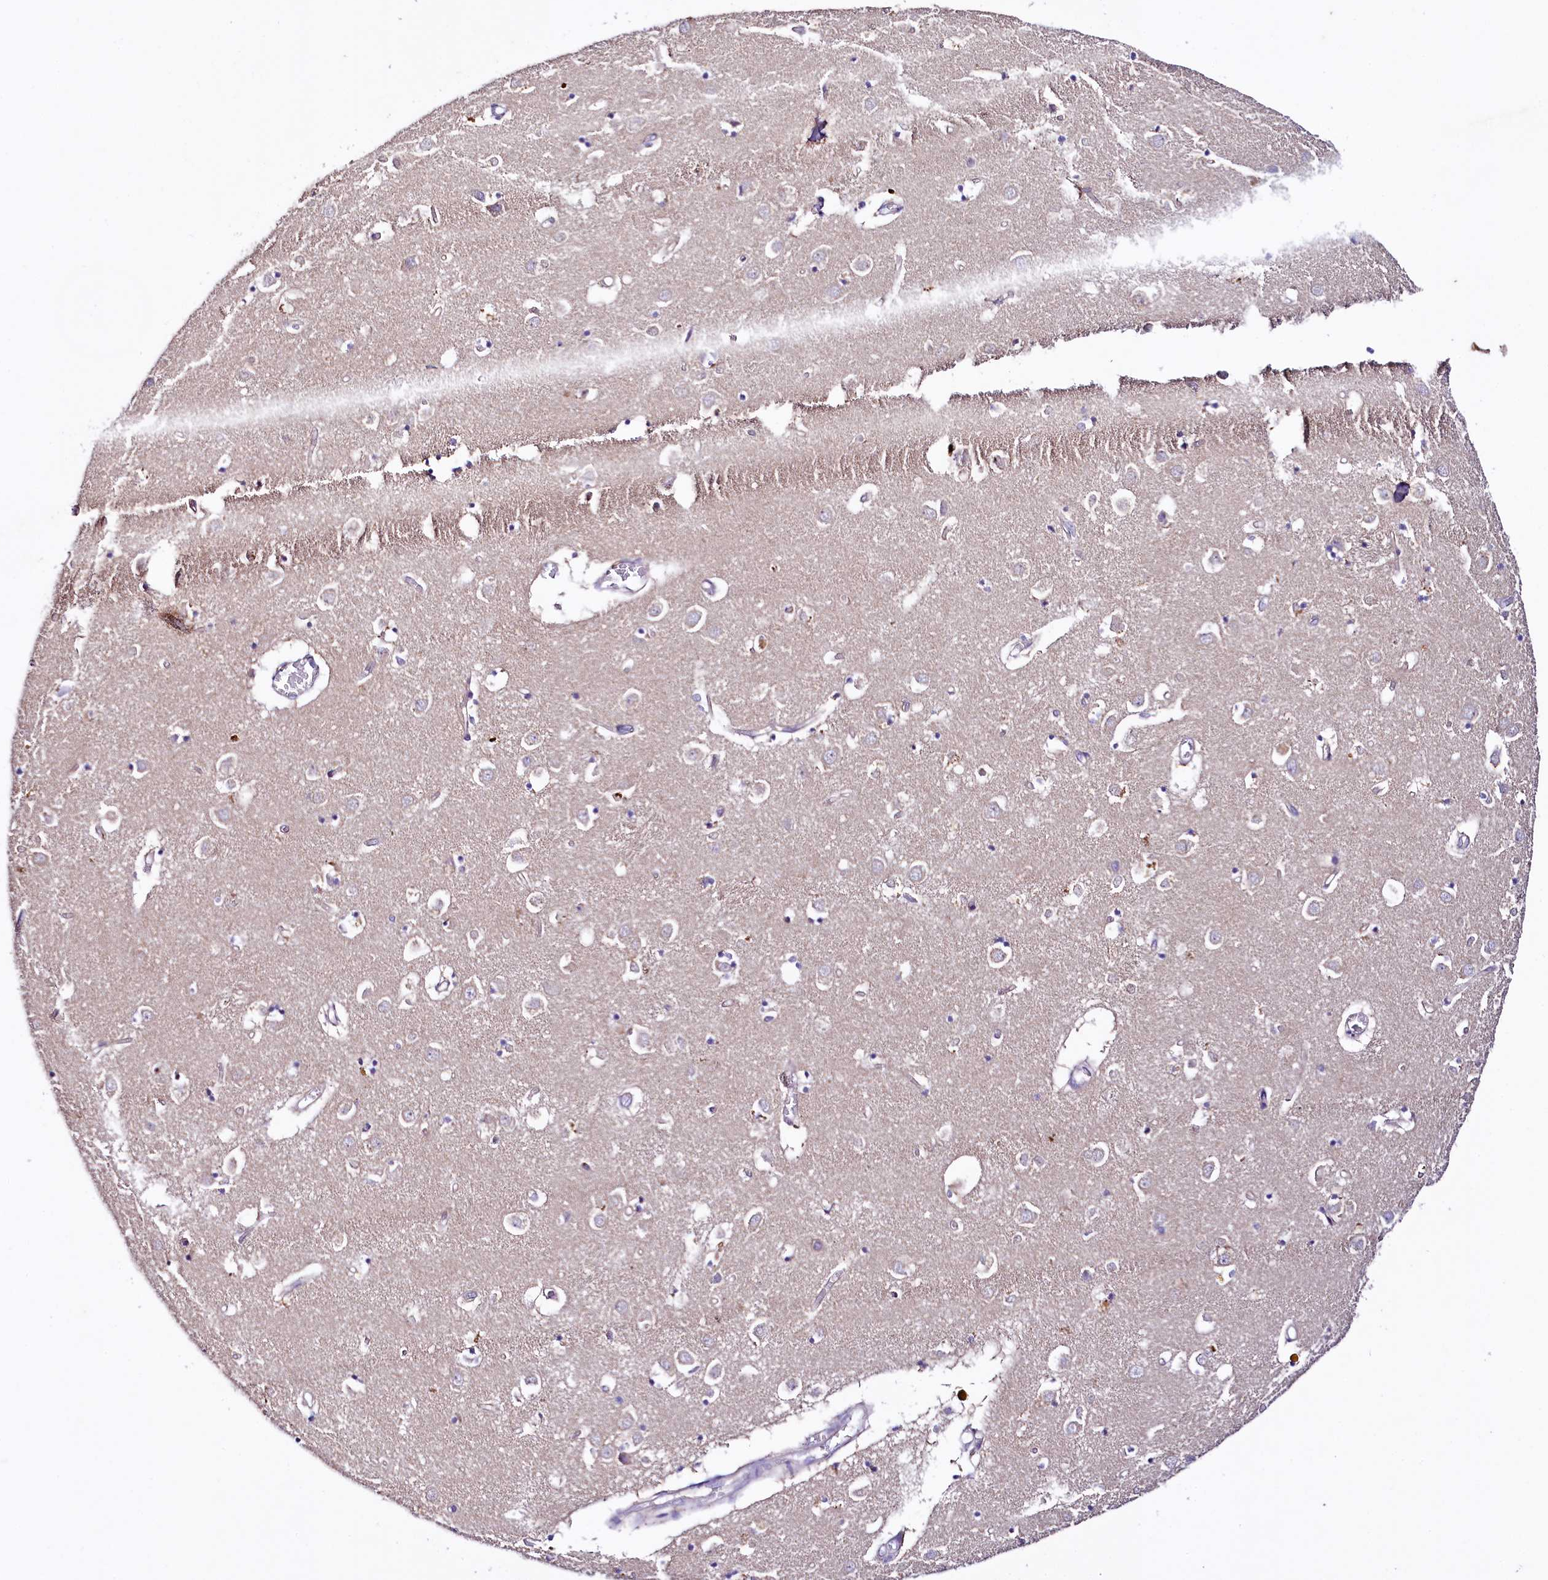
{"staining": {"intensity": "negative", "quantity": "none", "location": "none"}, "tissue": "caudate", "cell_type": "Glial cells", "image_type": "normal", "snomed": [{"axis": "morphology", "description": "Normal tissue, NOS"}, {"axis": "topography", "description": "Lateral ventricle wall"}], "caption": "The histopathology image displays no significant staining in glial cells of caudate. The staining was performed using DAB to visualize the protein expression in brown, while the nuclei were stained in blue with hematoxylin (Magnification: 20x).", "gene": "ZNF45", "patient": {"sex": "male", "age": 70}}